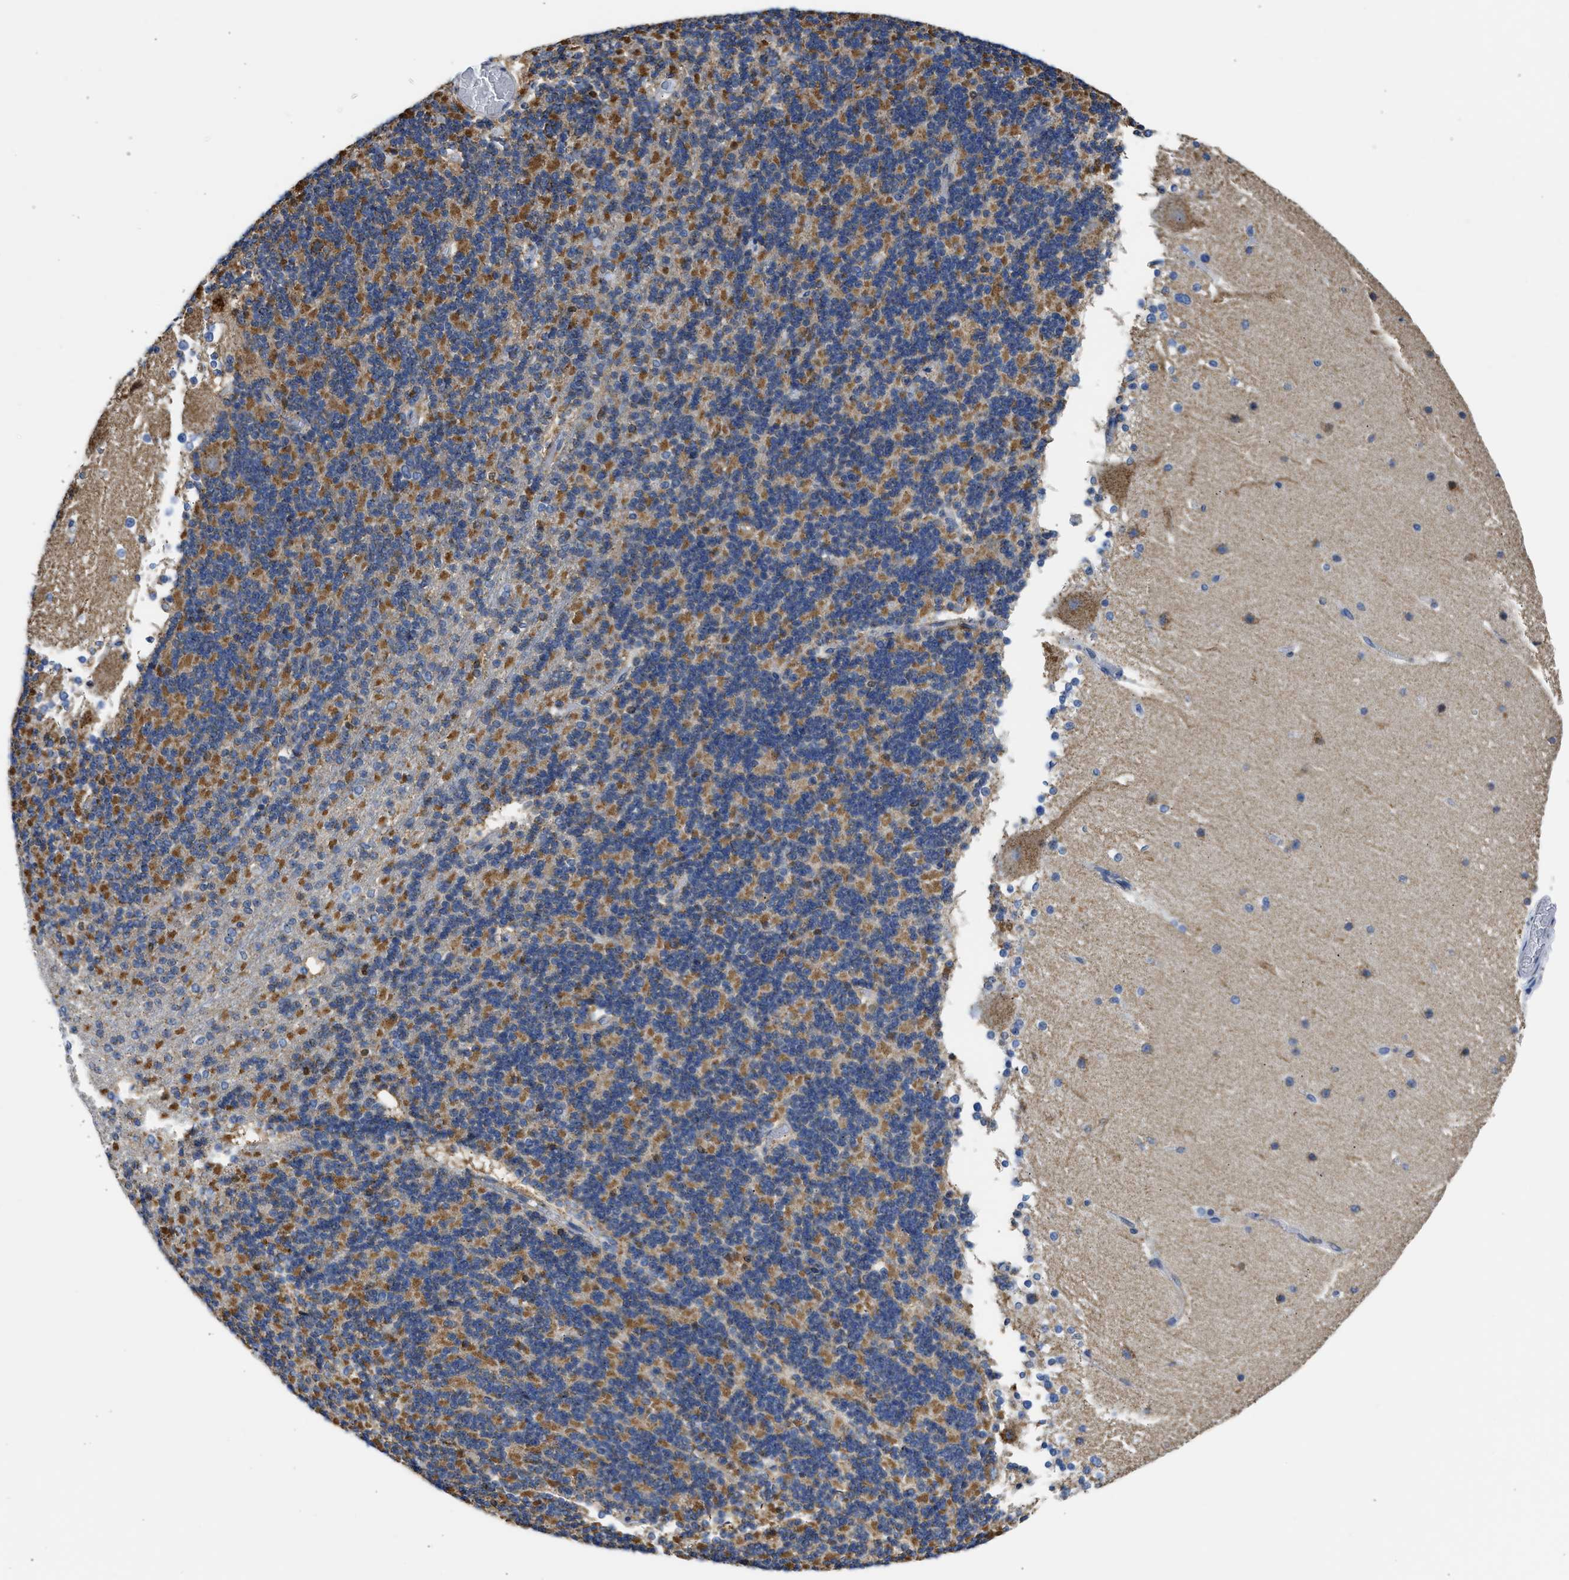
{"staining": {"intensity": "moderate", "quantity": ">75%", "location": "cytoplasmic/membranous"}, "tissue": "cerebellum", "cell_type": "Cells in granular layer", "image_type": "normal", "snomed": [{"axis": "morphology", "description": "Normal tissue, NOS"}, {"axis": "topography", "description": "Cerebellum"}], "caption": "Brown immunohistochemical staining in normal human cerebellum shows moderate cytoplasmic/membranous staining in approximately >75% of cells in granular layer.", "gene": "CYCS", "patient": {"sex": "female", "age": 19}}